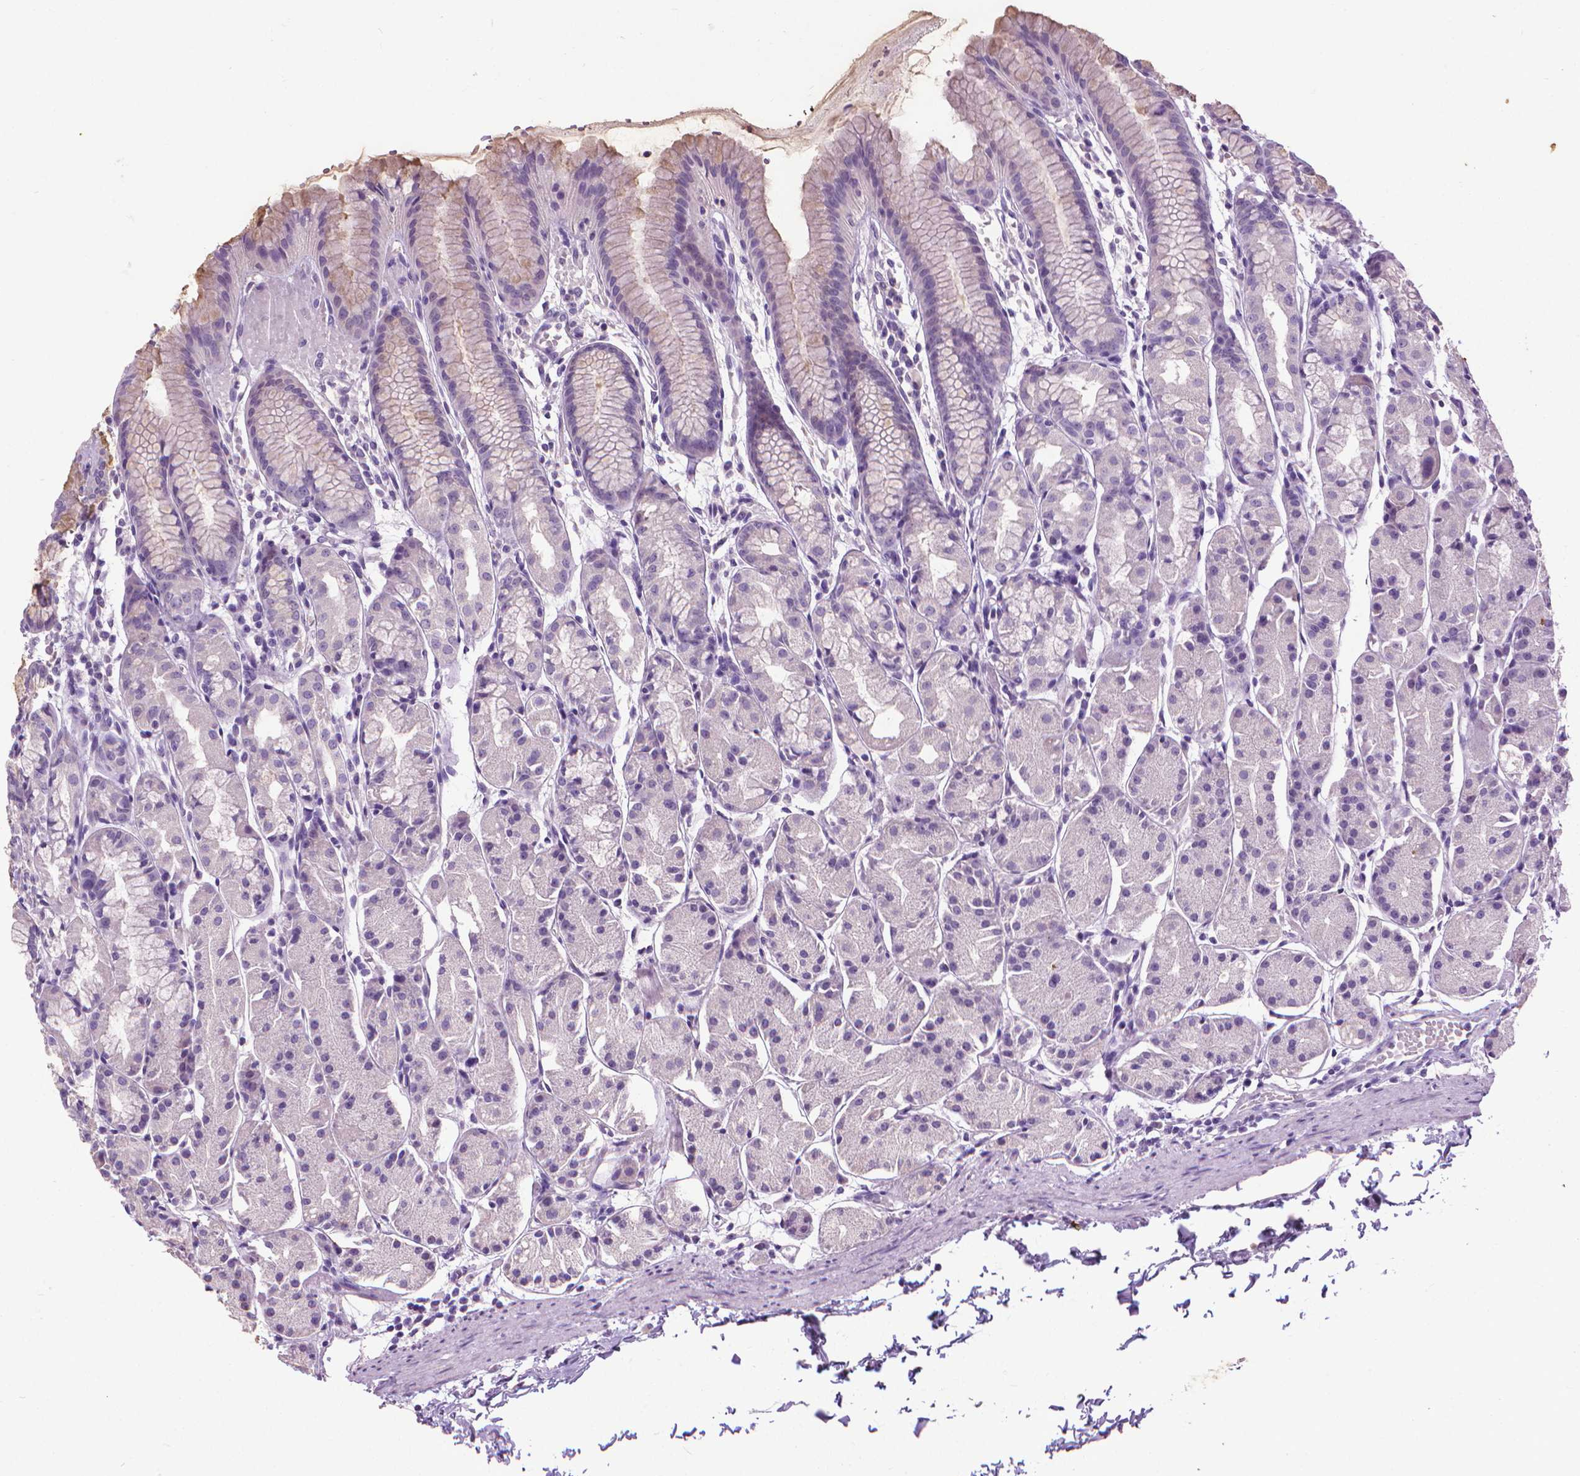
{"staining": {"intensity": "negative", "quantity": "none", "location": "none"}, "tissue": "stomach", "cell_type": "Glandular cells", "image_type": "normal", "snomed": [{"axis": "morphology", "description": "Normal tissue, NOS"}, {"axis": "topography", "description": "Stomach, upper"}], "caption": "Immunohistochemical staining of benign human stomach demonstrates no significant expression in glandular cells.", "gene": "KRT5", "patient": {"sex": "male", "age": 47}}